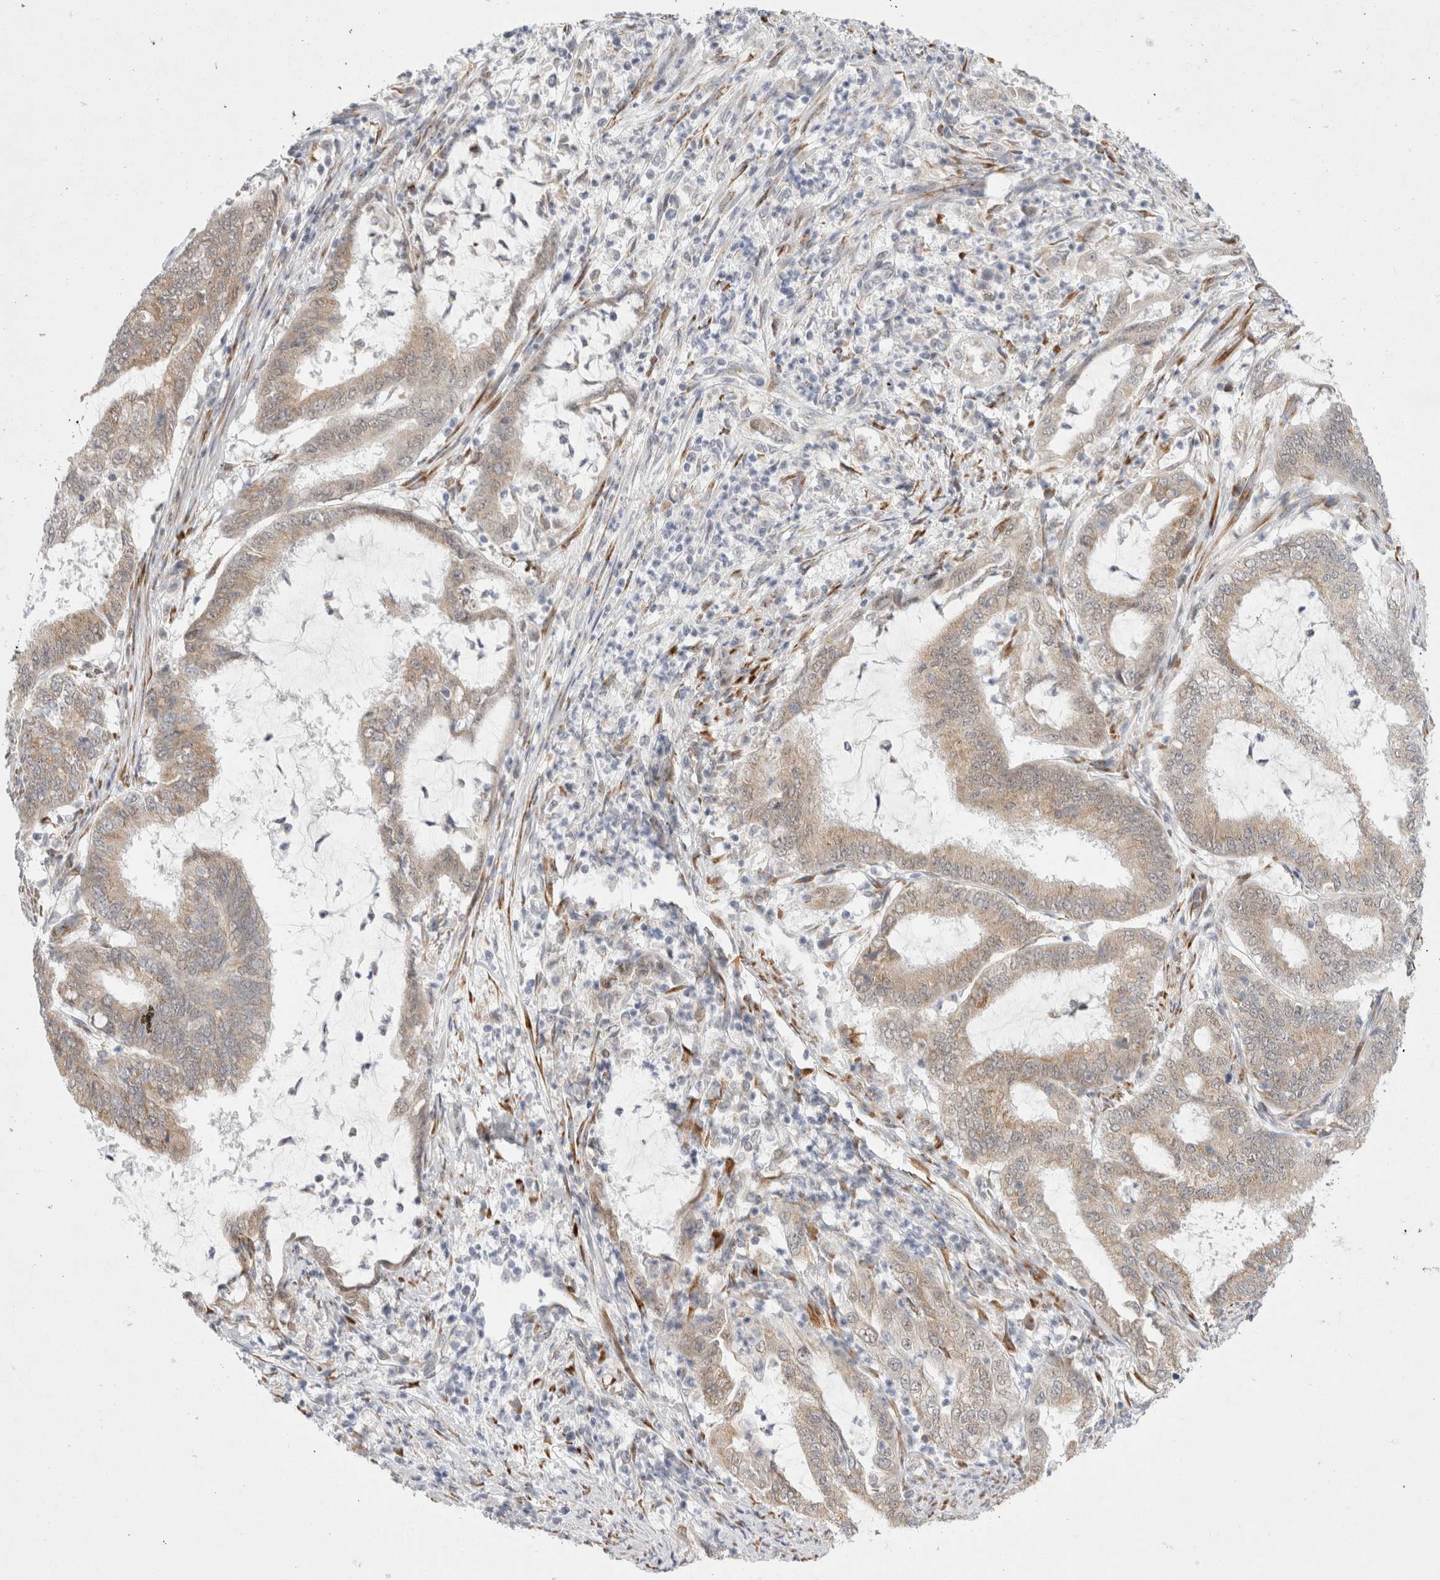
{"staining": {"intensity": "weak", "quantity": ">75%", "location": "cytoplasmic/membranous"}, "tissue": "endometrial cancer", "cell_type": "Tumor cells", "image_type": "cancer", "snomed": [{"axis": "morphology", "description": "Adenocarcinoma, NOS"}, {"axis": "topography", "description": "Endometrium"}], "caption": "About >75% of tumor cells in human adenocarcinoma (endometrial) show weak cytoplasmic/membranous protein expression as visualized by brown immunohistochemical staining.", "gene": "TRMT1L", "patient": {"sex": "female", "age": 51}}